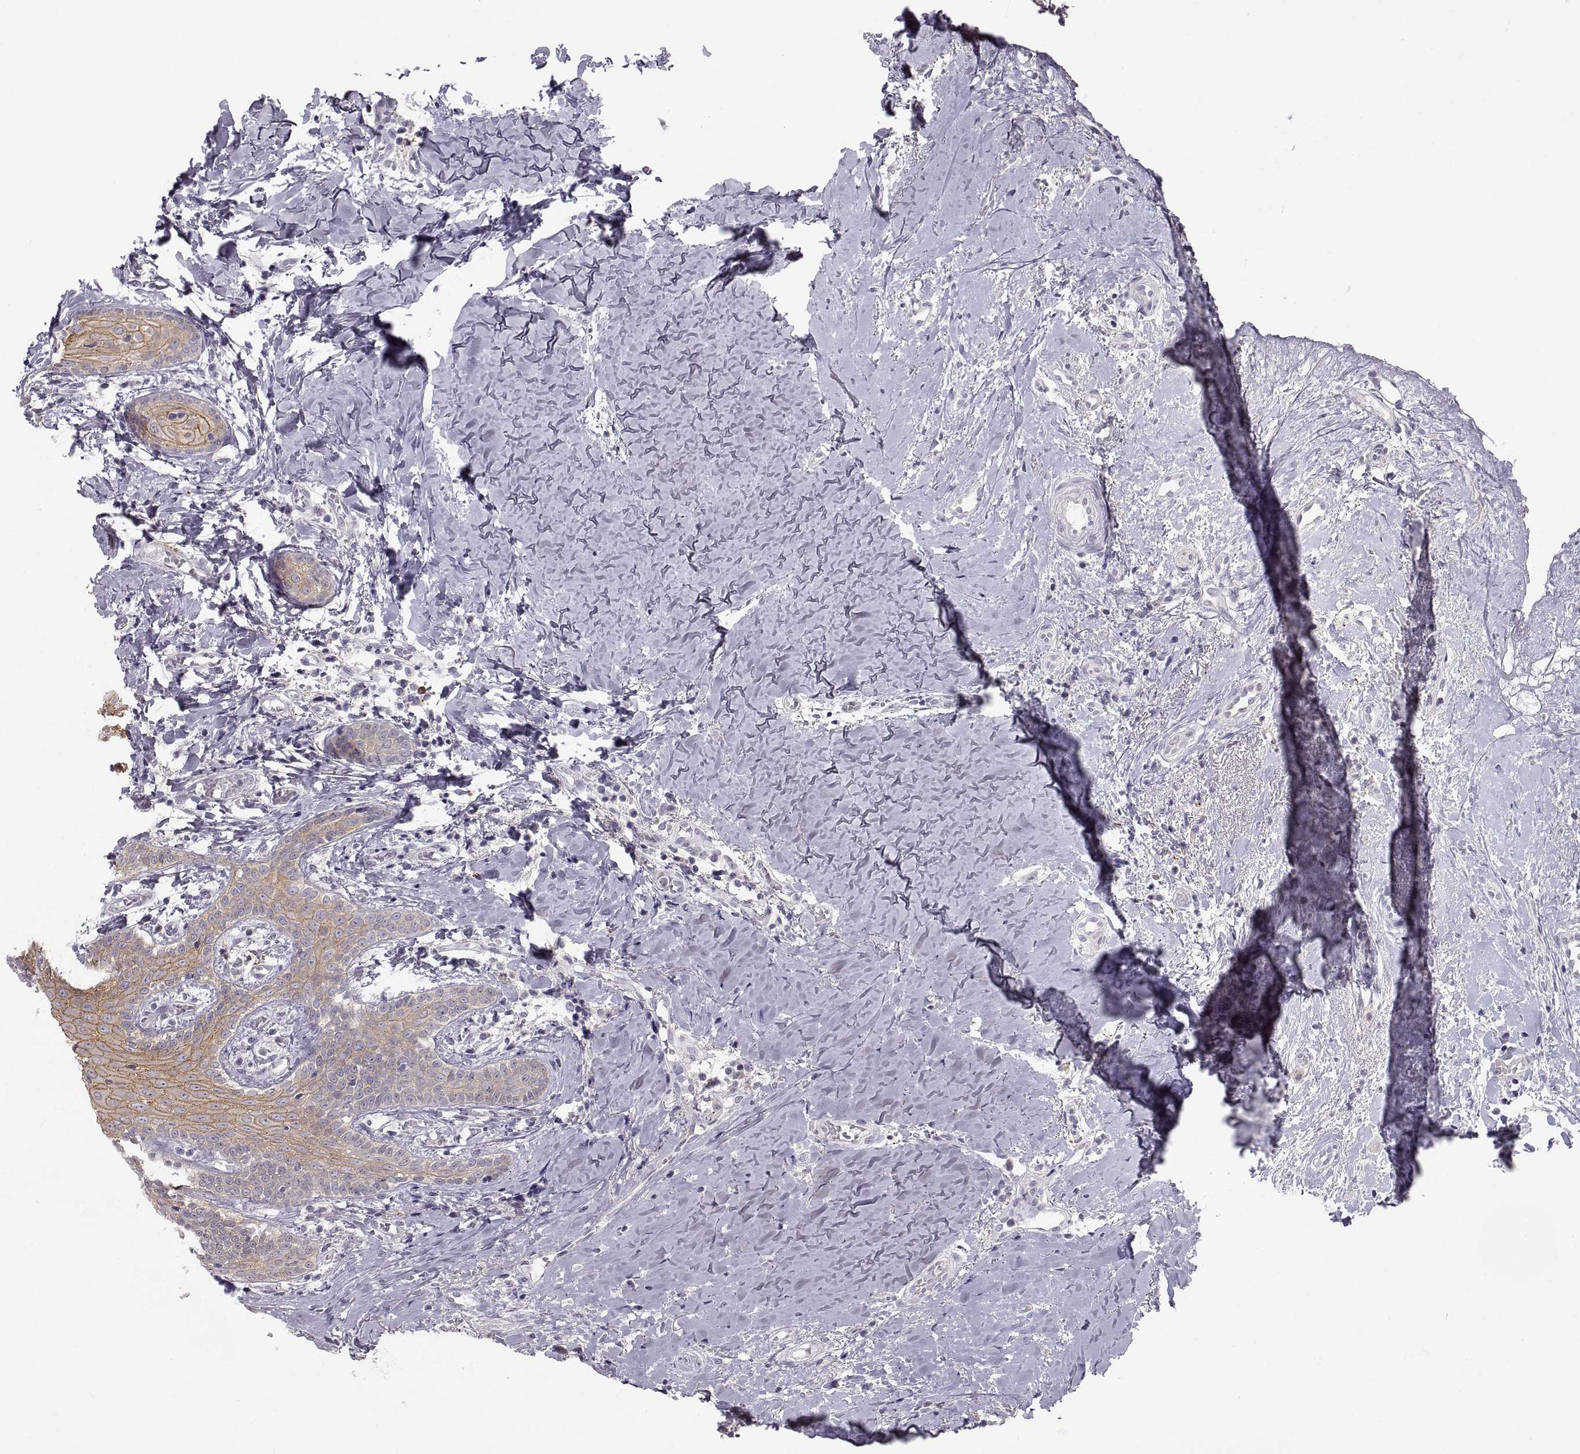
{"staining": {"intensity": "moderate", "quantity": "25%-75%", "location": "cytoplasmic/membranous"}, "tissue": "head and neck cancer", "cell_type": "Tumor cells", "image_type": "cancer", "snomed": [{"axis": "morphology", "description": "Normal tissue, NOS"}, {"axis": "morphology", "description": "Squamous cell carcinoma, NOS"}, {"axis": "topography", "description": "Oral tissue"}, {"axis": "topography", "description": "Salivary gland"}, {"axis": "topography", "description": "Head-Neck"}], "caption": "Human head and neck squamous cell carcinoma stained with a protein marker reveals moderate staining in tumor cells.", "gene": "ZNF185", "patient": {"sex": "female", "age": 62}}